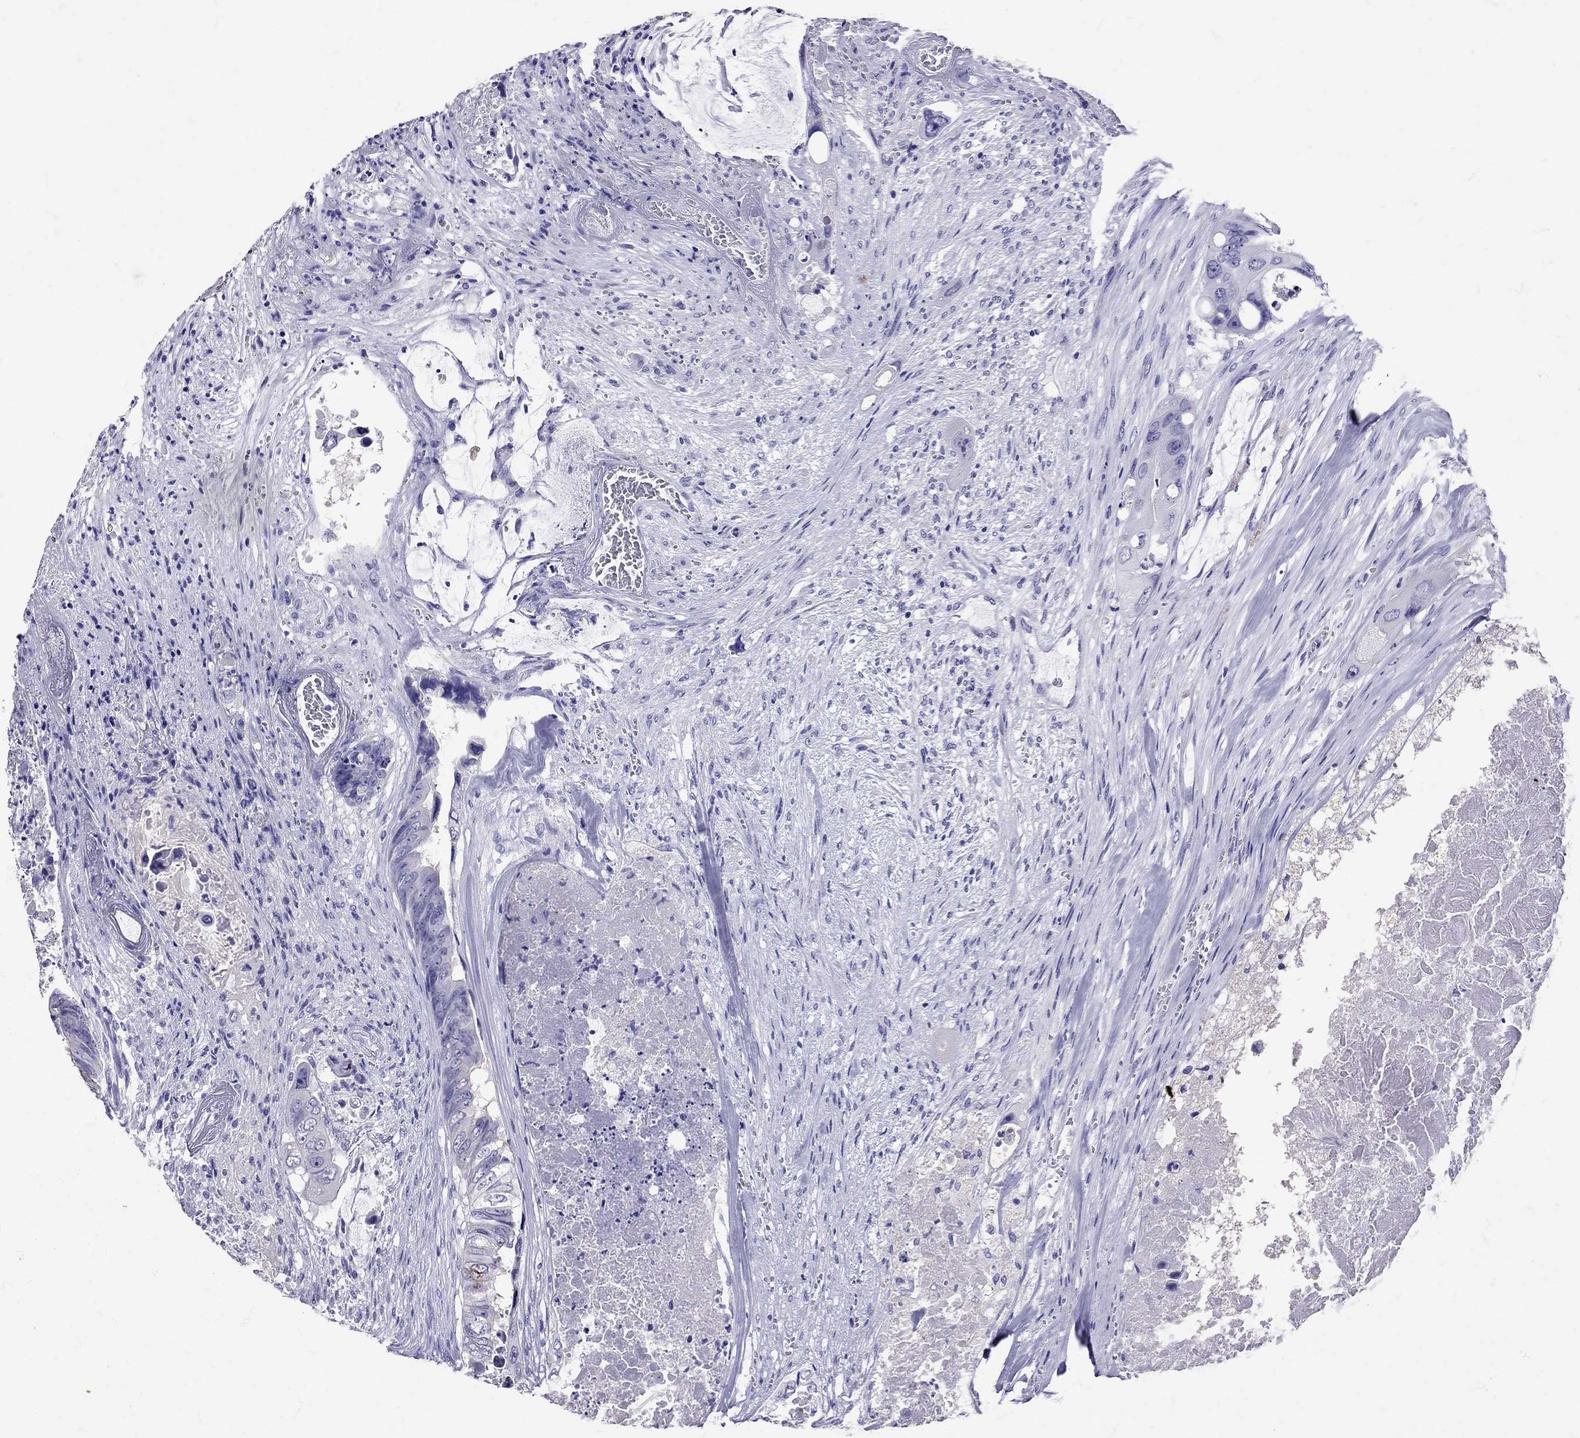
{"staining": {"intensity": "negative", "quantity": "none", "location": "none"}, "tissue": "colorectal cancer", "cell_type": "Tumor cells", "image_type": "cancer", "snomed": [{"axis": "morphology", "description": "Adenocarcinoma, NOS"}, {"axis": "topography", "description": "Rectum"}], "caption": "Histopathology image shows no protein staining in tumor cells of colorectal cancer tissue. (Stains: DAB (3,3'-diaminobenzidine) immunohistochemistry (IHC) with hematoxylin counter stain, Microscopy: brightfield microscopy at high magnification).", "gene": "AVP", "patient": {"sex": "male", "age": 63}}